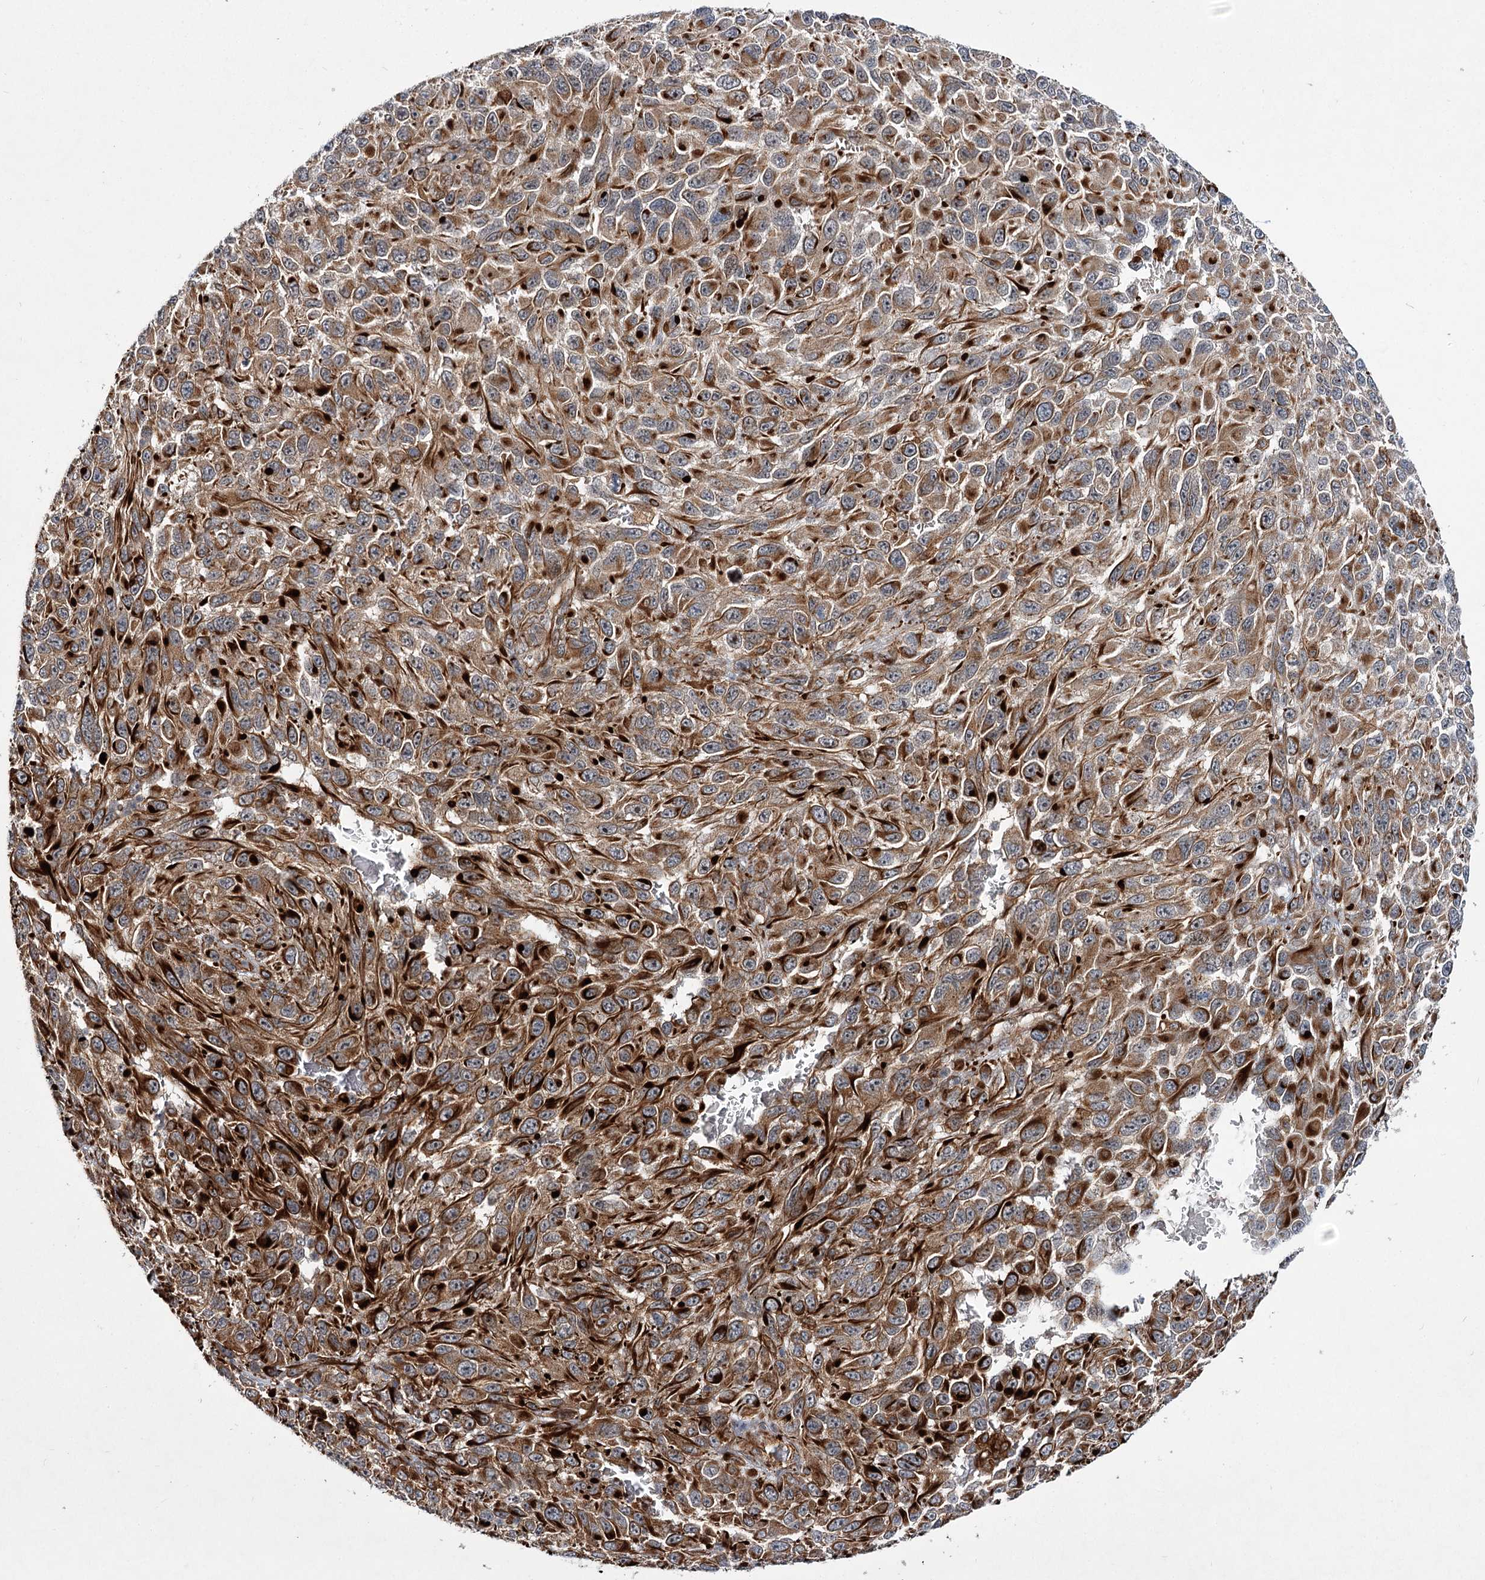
{"staining": {"intensity": "moderate", "quantity": ">75%", "location": "cytoplasmic/membranous"}, "tissue": "melanoma", "cell_type": "Tumor cells", "image_type": "cancer", "snomed": [{"axis": "morphology", "description": "Malignant melanoma, NOS"}, {"axis": "topography", "description": "Skin"}], "caption": "Immunohistochemistry staining of melanoma, which reveals medium levels of moderate cytoplasmic/membranous expression in about >75% of tumor cells indicating moderate cytoplasmic/membranous protein expression. The staining was performed using DAB (brown) for protein detection and nuclei were counterstained in hematoxylin (blue).", "gene": "DPEP2", "patient": {"sex": "female", "age": 96}}